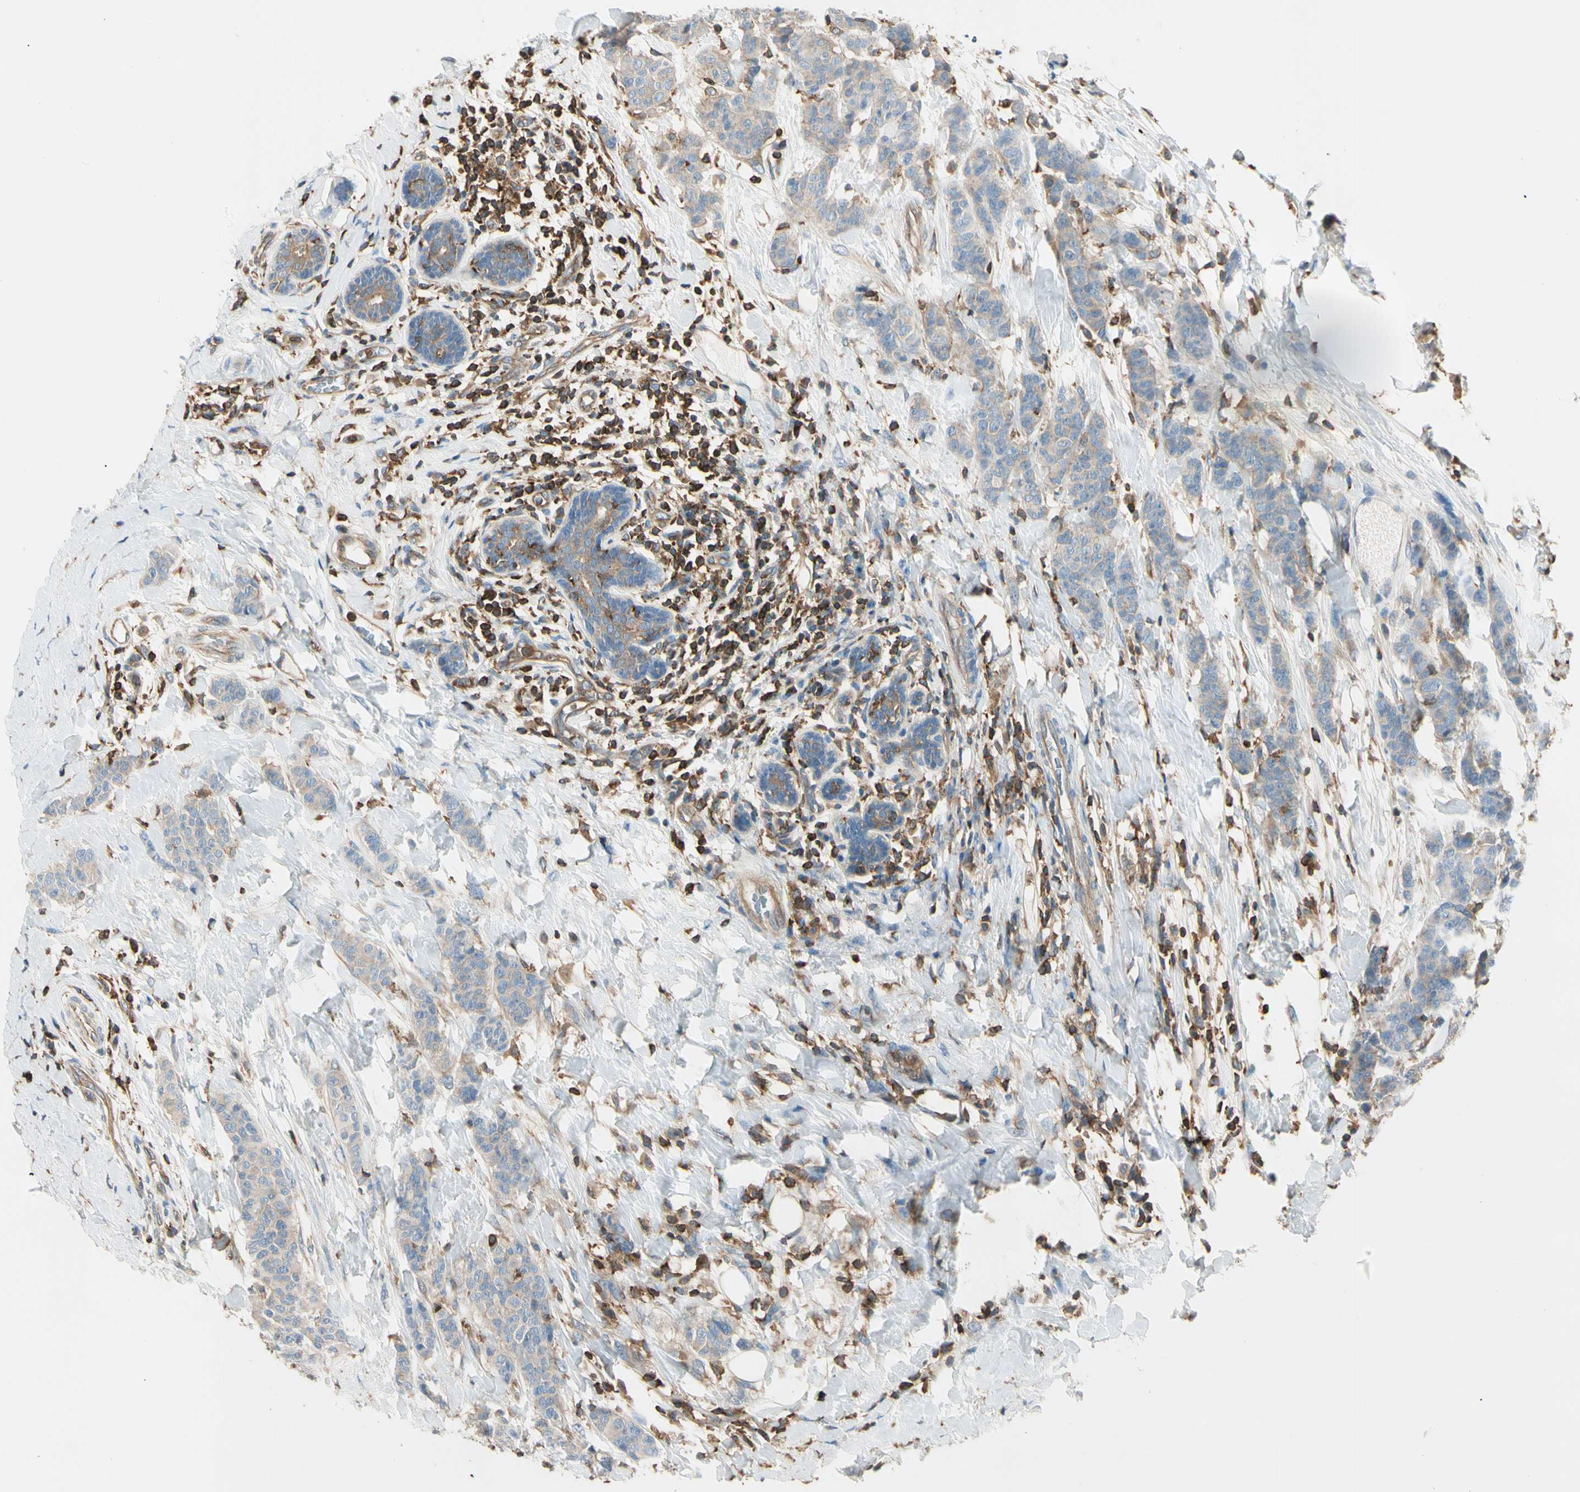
{"staining": {"intensity": "weak", "quantity": ">75%", "location": "cytoplasmic/membranous"}, "tissue": "breast cancer", "cell_type": "Tumor cells", "image_type": "cancer", "snomed": [{"axis": "morphology", "description": "Duct carcinoma"}, {"axis": "topography", "description": "Breast"}], "caption": "Immunohistochemical staining of human breast cancer (intraductal carcinoma) exhibits low levels of weak cytoplasmic/membranous protein expression in approximately >75% of tumor cells.", "gene": "CAPZA2", "patient": {"sex": "female", "age": 40}}